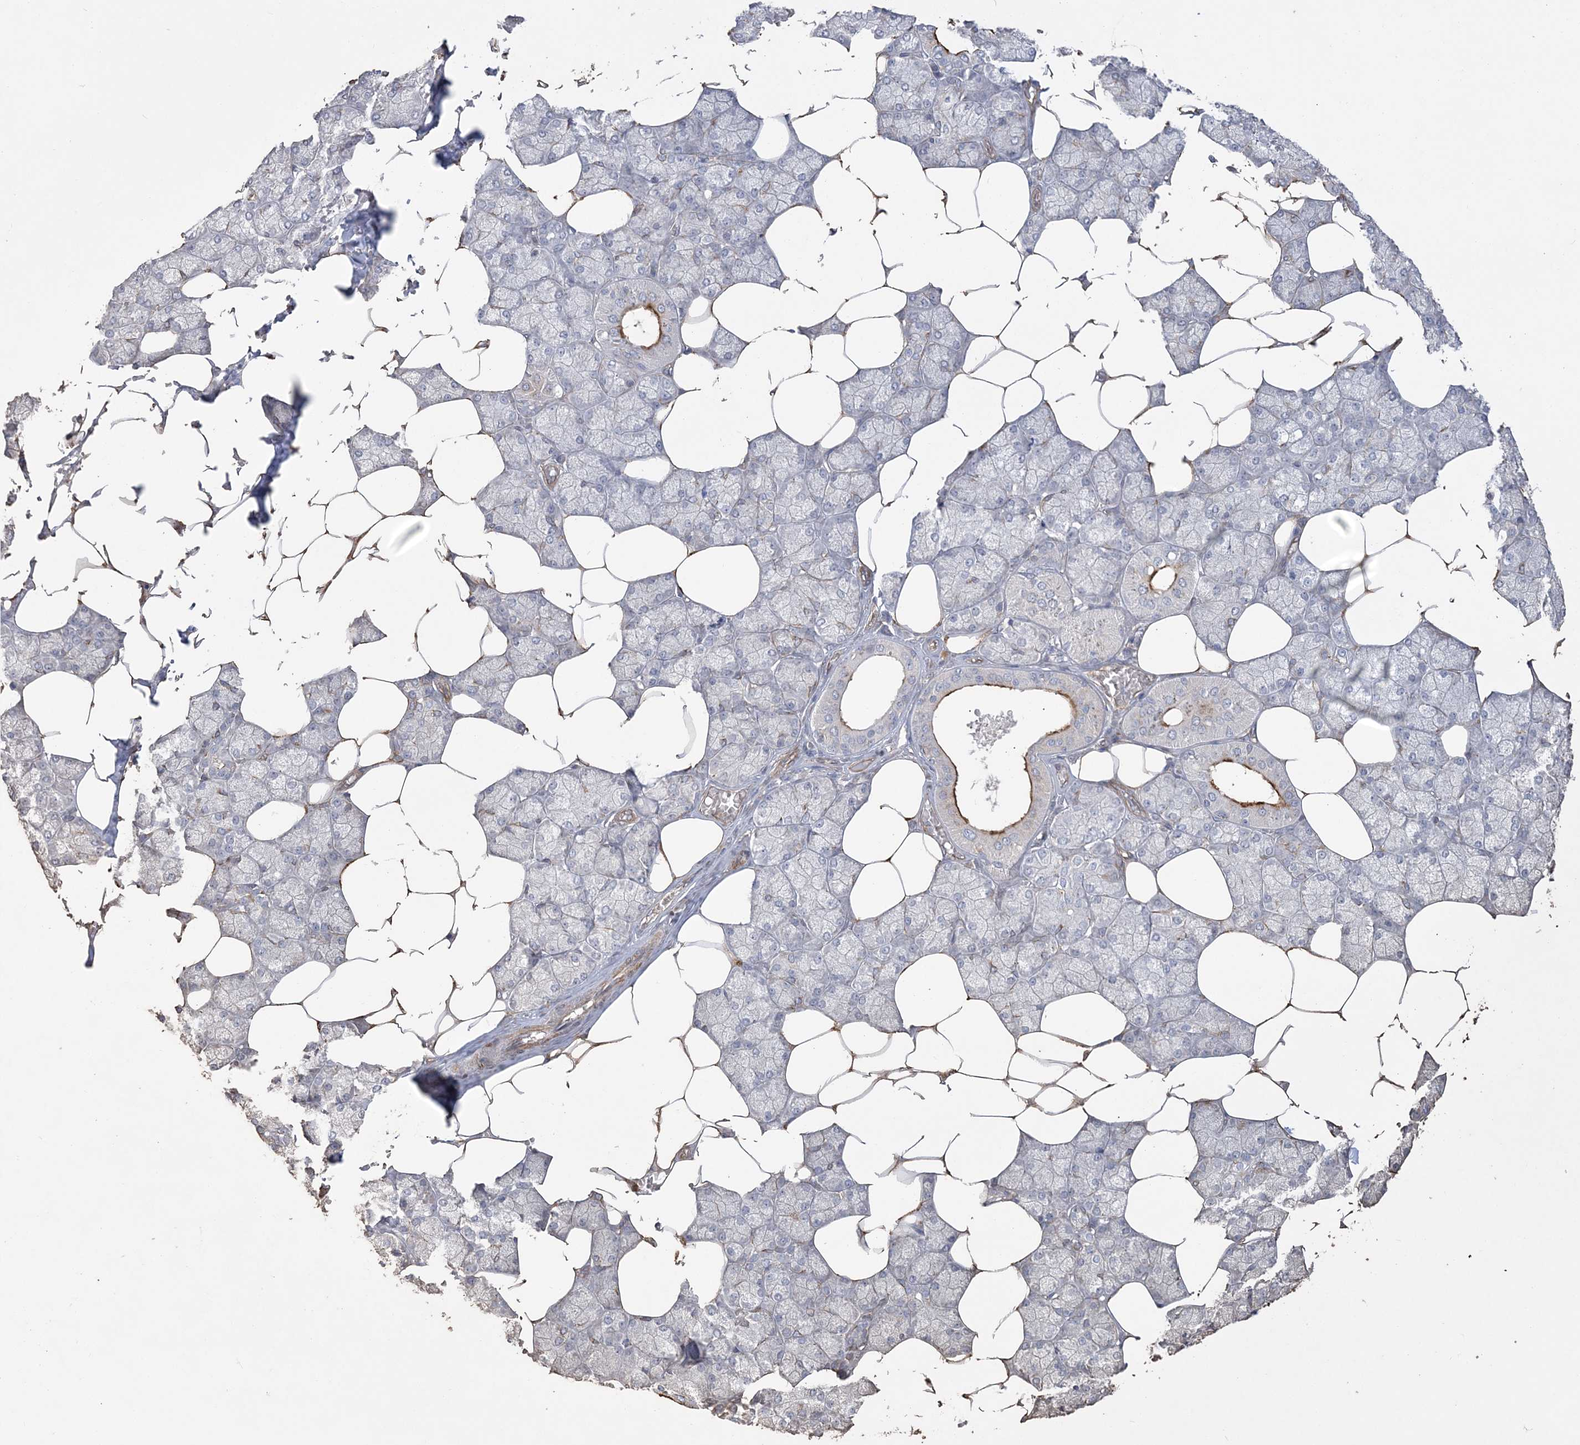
{"staining": {"intensity": "moderate", "quantity": "<25%", "location": "cytoplasmic/membranous"}, "tissue": "salivary gland", "cell_type": "Glandular cells", "image_type": "normal", "snomed": [{"axis": "morphology", "description": "Normal tissue, NOS"}, {"axis": "topography", "description": "Salivary gland"}], "caption": "Salivary gland stained with immunohistochemistry (IHC) reveals moderate cytoplasmic/membranous staining in about <25% of glandular cells.", "gene": "ZNF821", "patient": {"sex": "male", "age": 62}}